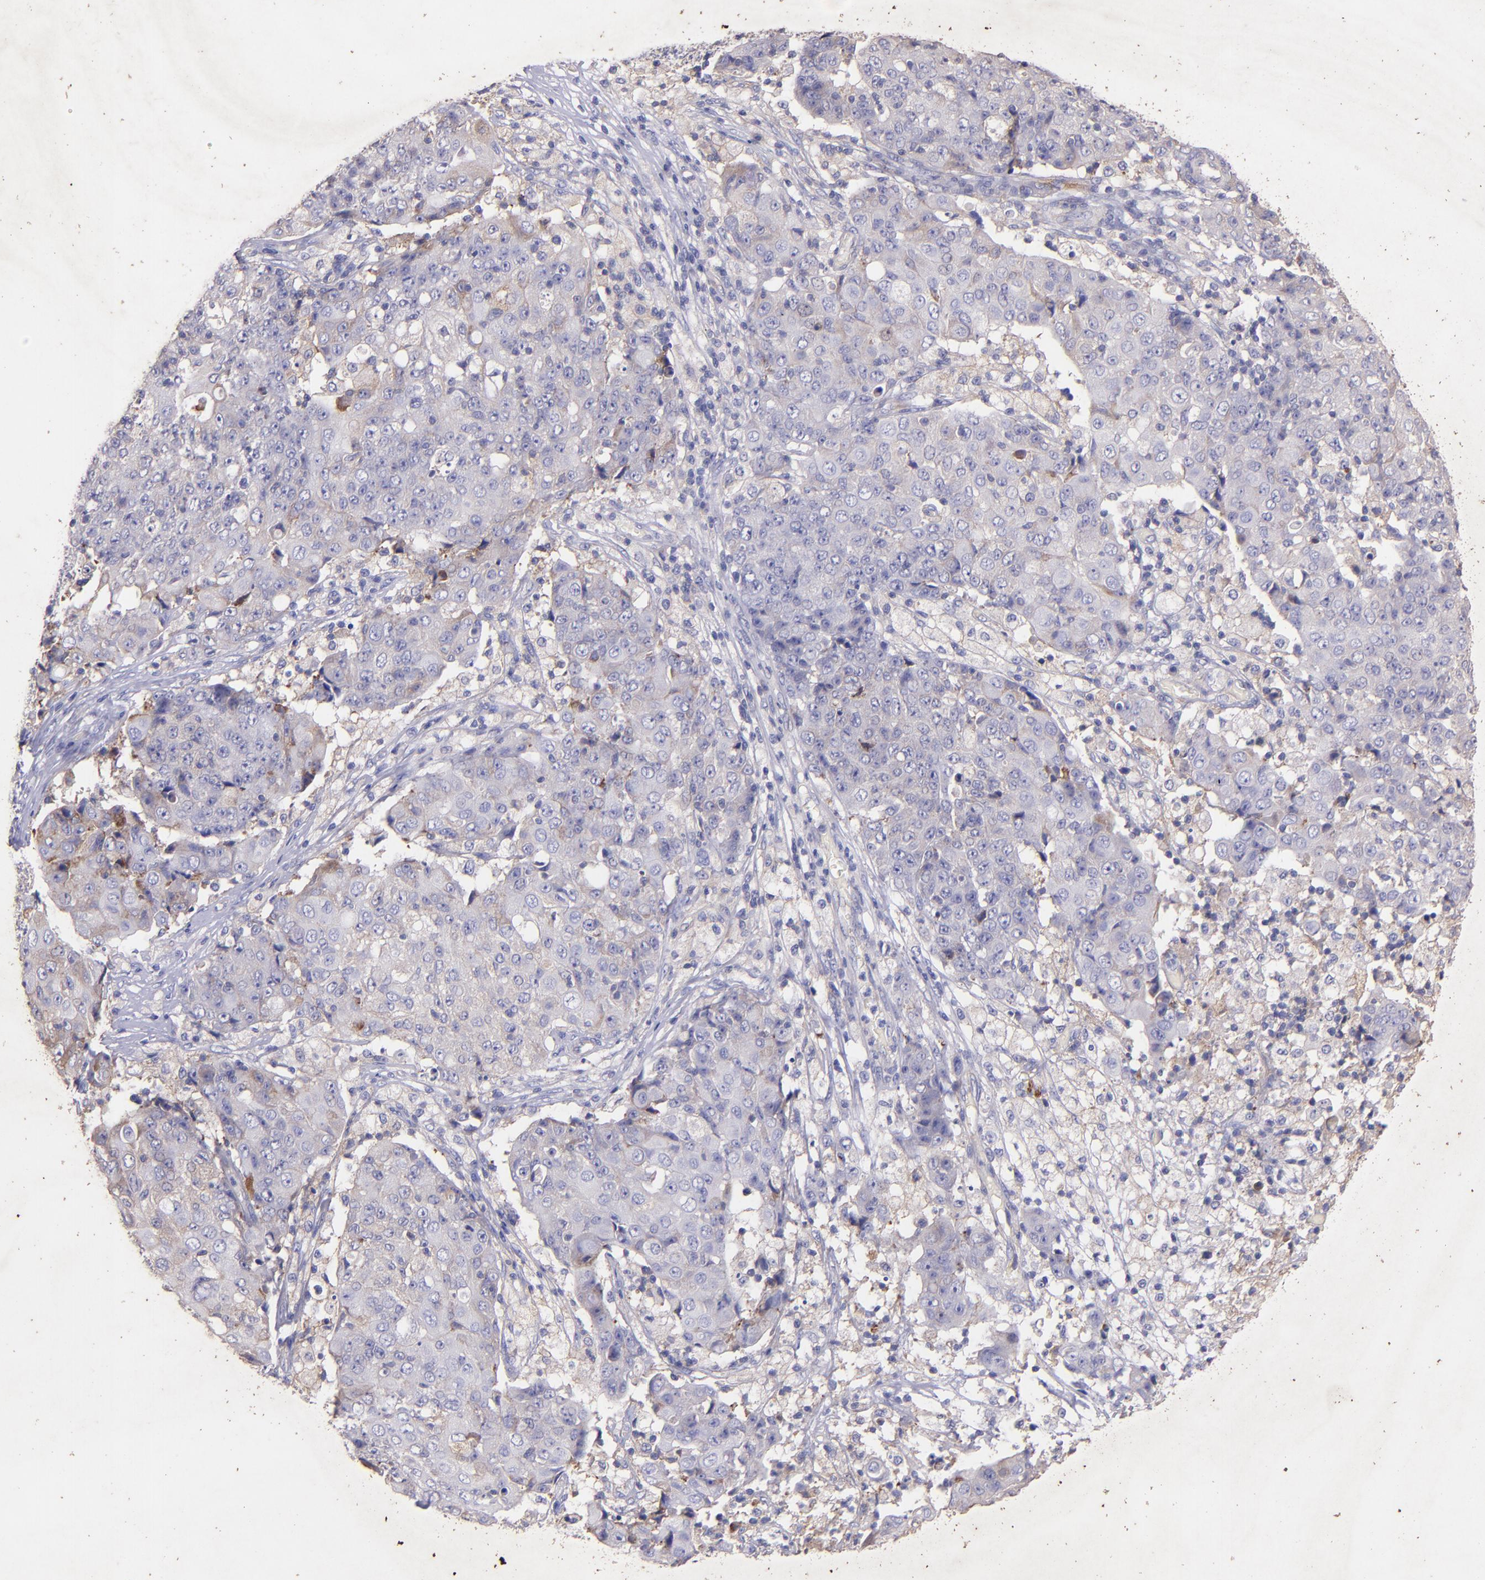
{"staining": {"intensity": "weak", "quantity": "25%-75%", "location": "cytoplasmic/membranous"}, "tissue": "ovarian cancer", "cell_type": "Tumor cells", "image_type": "cancer", "snomed": [{"axis": "morphology", "description": "Carcinoma, endometroid"}, {"axis": "topography", "description": "Ovary"}], "caption": "Immunohistochemical staining of human ovarian endometroid carcinoma displays low levels of weak cytoplasmic/membranous protein staining in about 25%-75% of tumor cells. (brown staining indicates protein expression, while blue staining denotes nuclei).", "gene": "RET", "patient": {"sex": "female", "age": 42}}